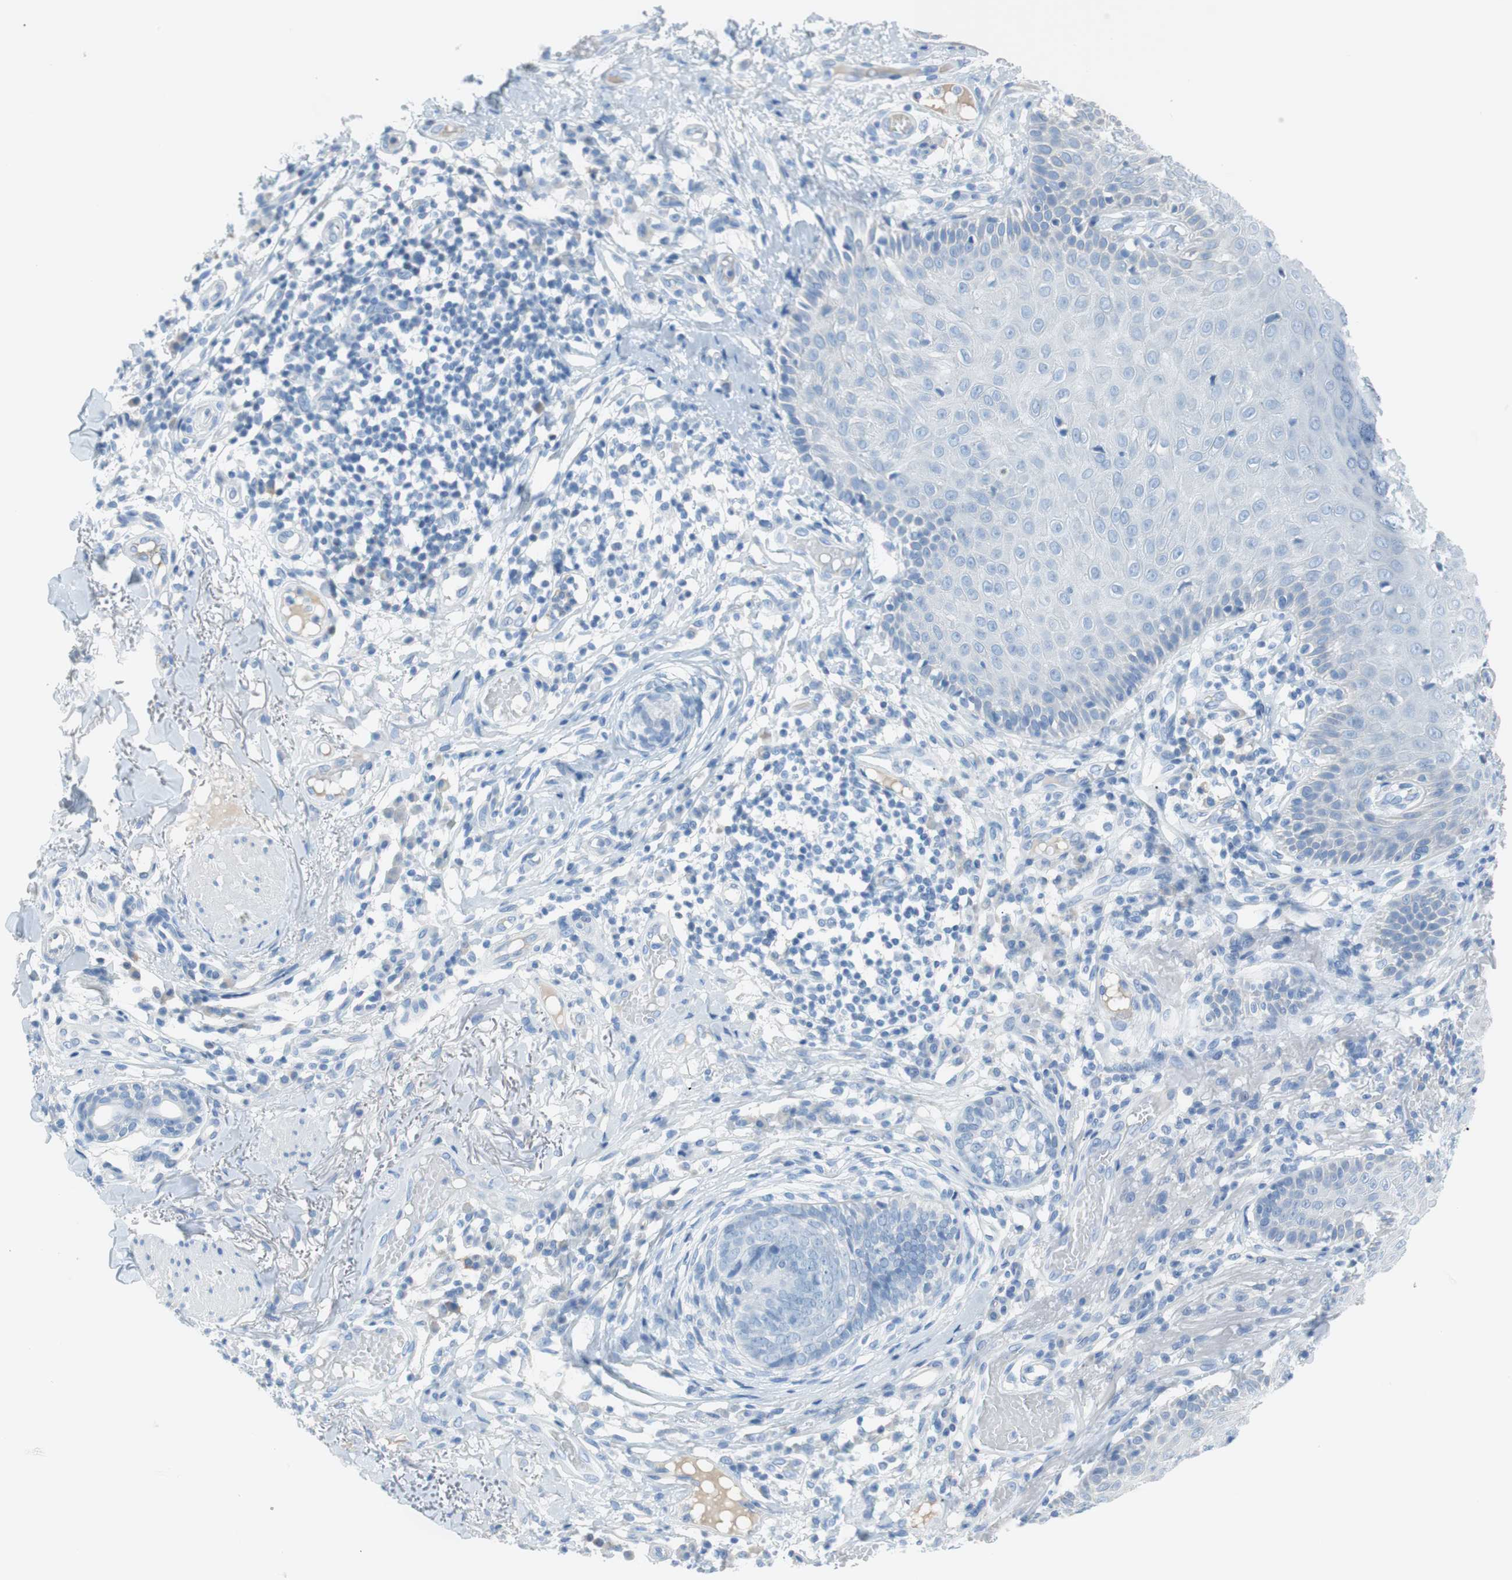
{"staining": {"intensity": "negative", "quantity": "none", "location": "none"}, "tissue": "skin cancer", "cell_type": "Tumor cells", "image_type": "cancer", "snomed": [{"axis": "morphology", "description": "Normal tissue, NOS"}, {"axis": "morphology", "description": "Basal cell carcinoma"}, {"axis": "topography", "description": "Skin"}], "caption": "IHC of human basal cell carcinoma (skin) exhibits no expression in tumor cells.", "gene": "MYH1", "patient": {"sex": "male", "age": 52}}